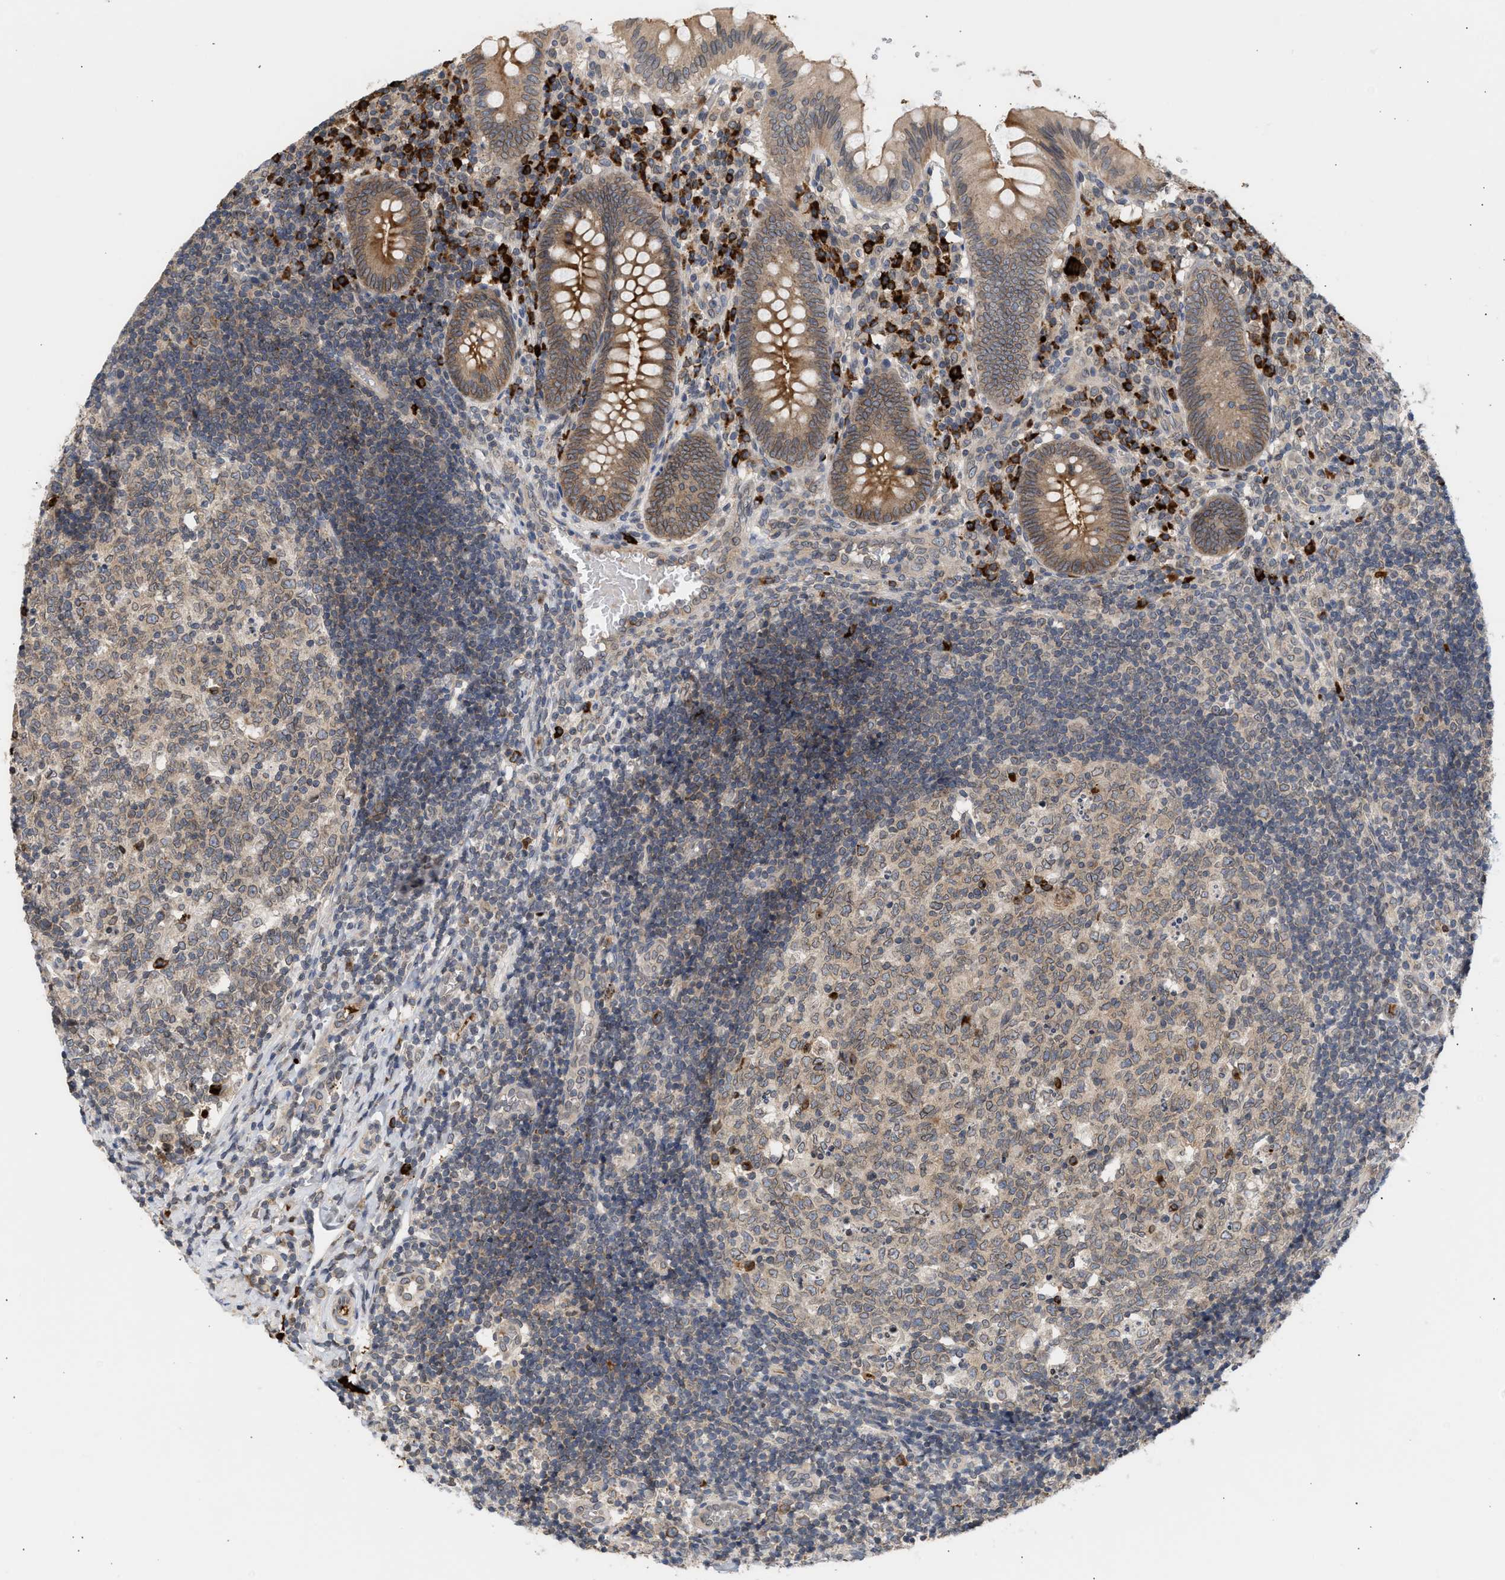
{"staining": {"intensity": "moderate", "quantity": ">75%", "location": "cytoplasmic/membranous,nuclear"}, "tissue": "appendix", "cell_type": "Glandular cells", "image_type": "normal", "snomed": [{"axis": "morphology", "description": "Normal tissue, NOS"}, {"axis": "topography", "description": "Appendix"}], "caption": "DAB immunohistochemical staining of benign human appendix exhibits moderate cytoplasmic/membranous,nuclear protein expression in about >75% of glandular cells. (DAB IHC, brown staining for protein, blue staining for nuclei).", "gene": "NUP62", "patient": {"sex": "male", "age": 8}}